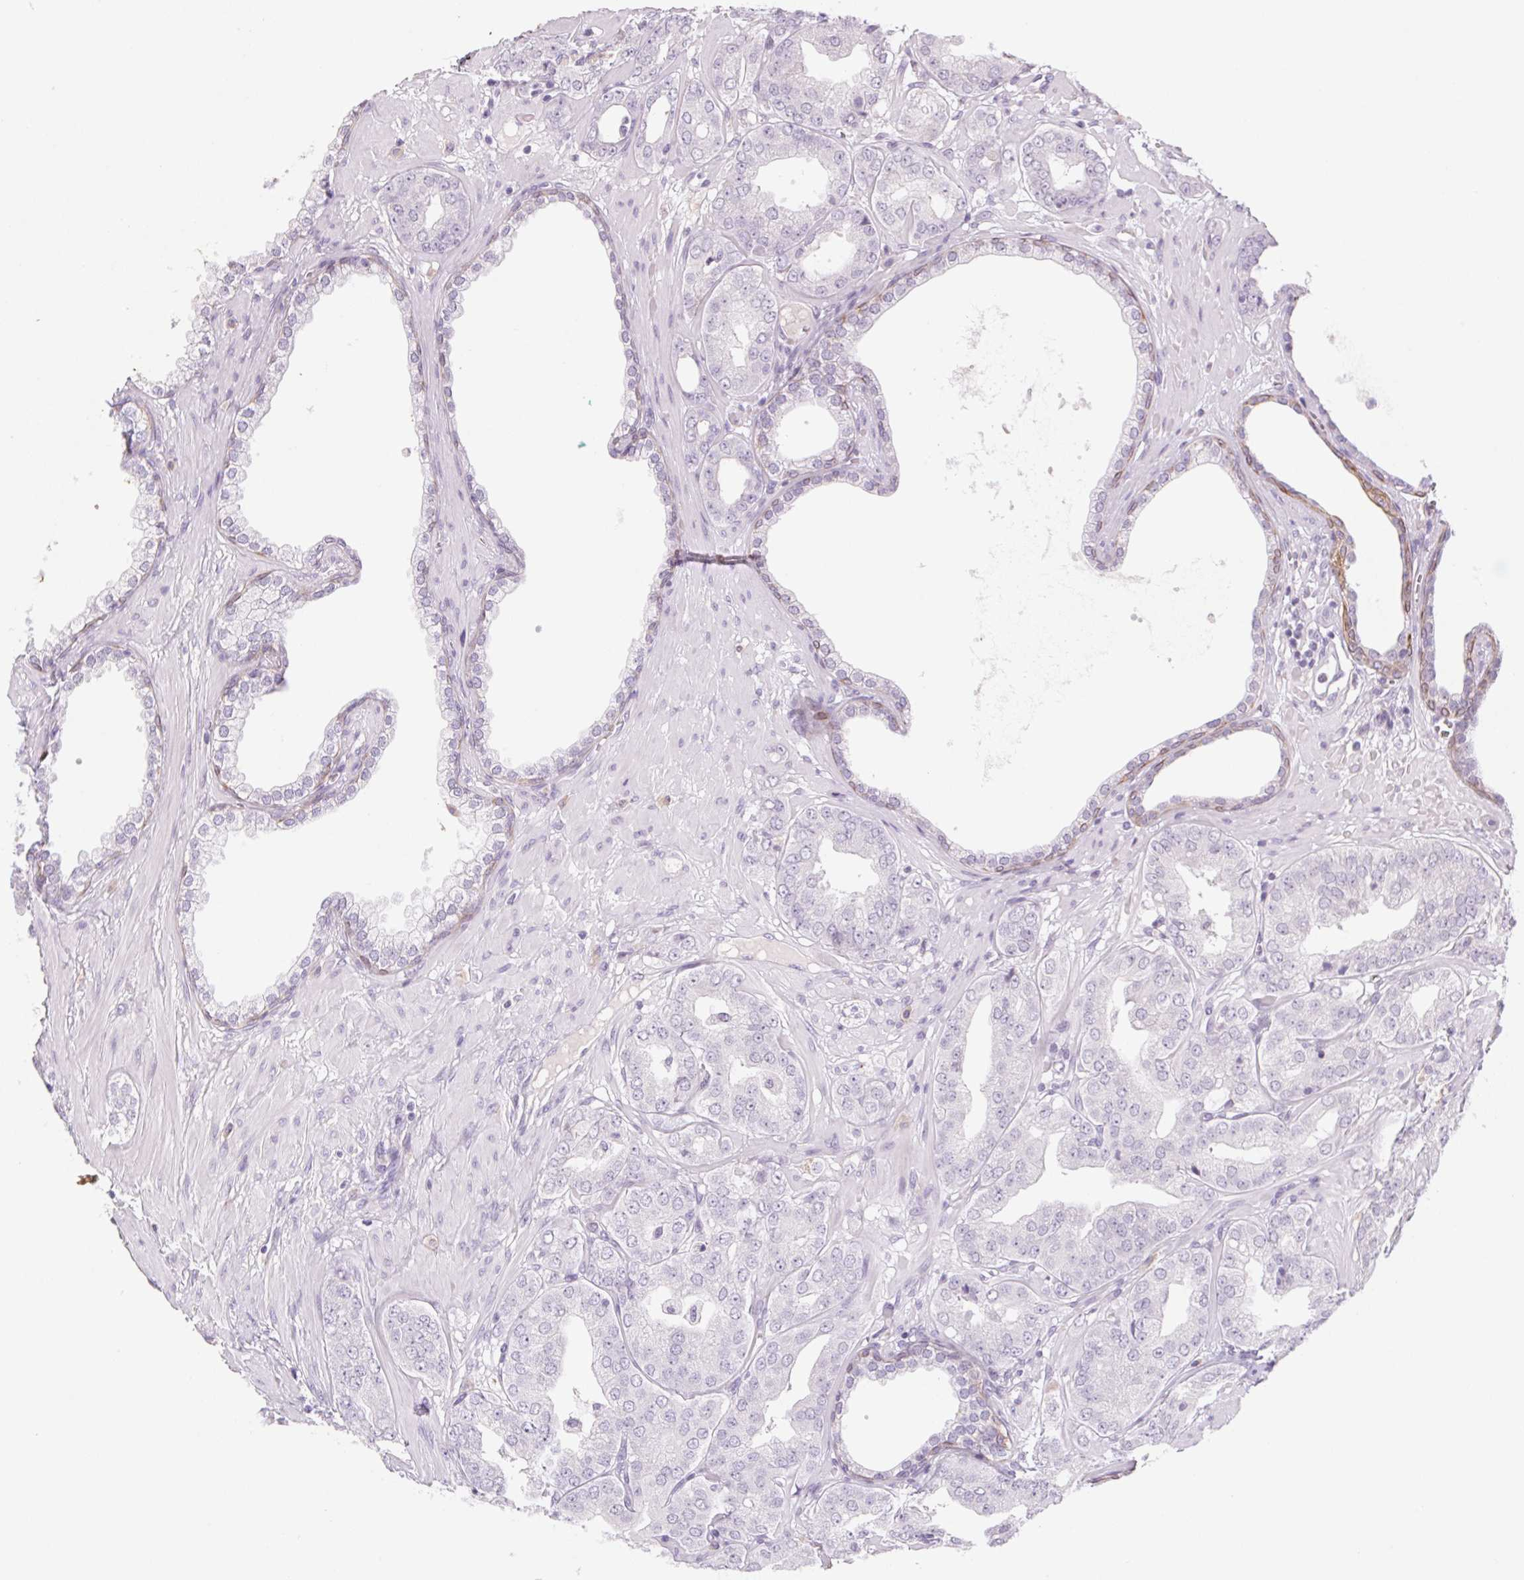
{"staining": {"intensity": "negative", "quantity": "none", "location": "none"}, "tissue": "prostate cancer", "cell_type": "Tumor cells", "image_type": "cancer", "snomed": [{"axis": "morphology", "description": "Adenocarcinoma, Low grade"}, {"axis": "topography", "description": "Prostate"}], "caption": "Immunohistochemistry (IHC) photomicrograph of human prostate cancer stained for a protein (brown), which shows no expression in tumor cells.", "gene": "KRT1", "patient": {"sex": "male", "age": 60}}